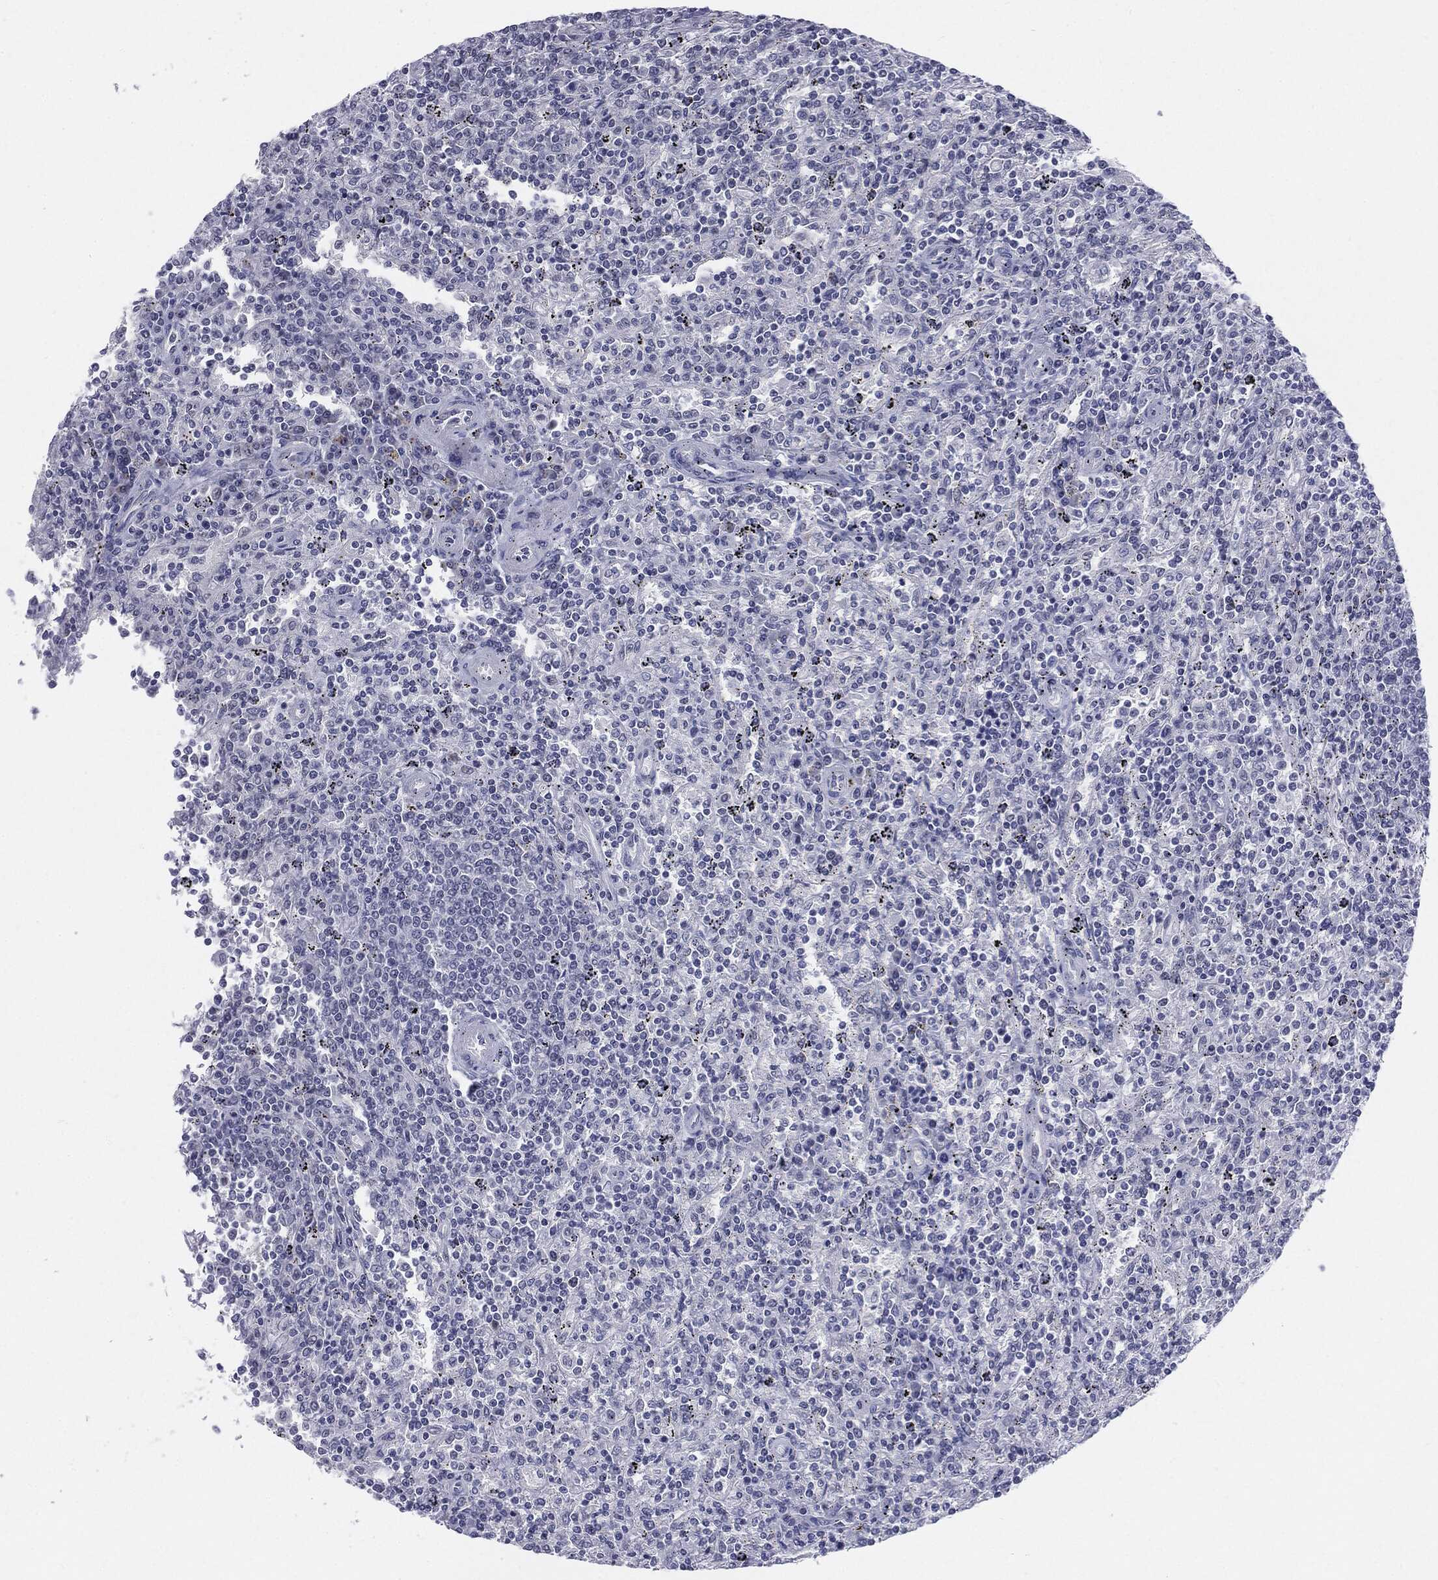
{"staining": {"intensity": "negative", "quantity": "none", "location": "none"}, "tissue": "lymphoma", "cell_type": "Tumor cells", "image_type": "cancer", "snomed": [{"axis": "morphology", "description": "Malignant lymphoma, non-Hodgkin's type, Low grade"}, {"axis": "topography", "description": "Spleen"}], "caption": "Micrograph shows no protein expression in tumor cells of lymphoma tissue.", "gene": "SLC5A5", "patient": {"sex": "male", "age": 62}}